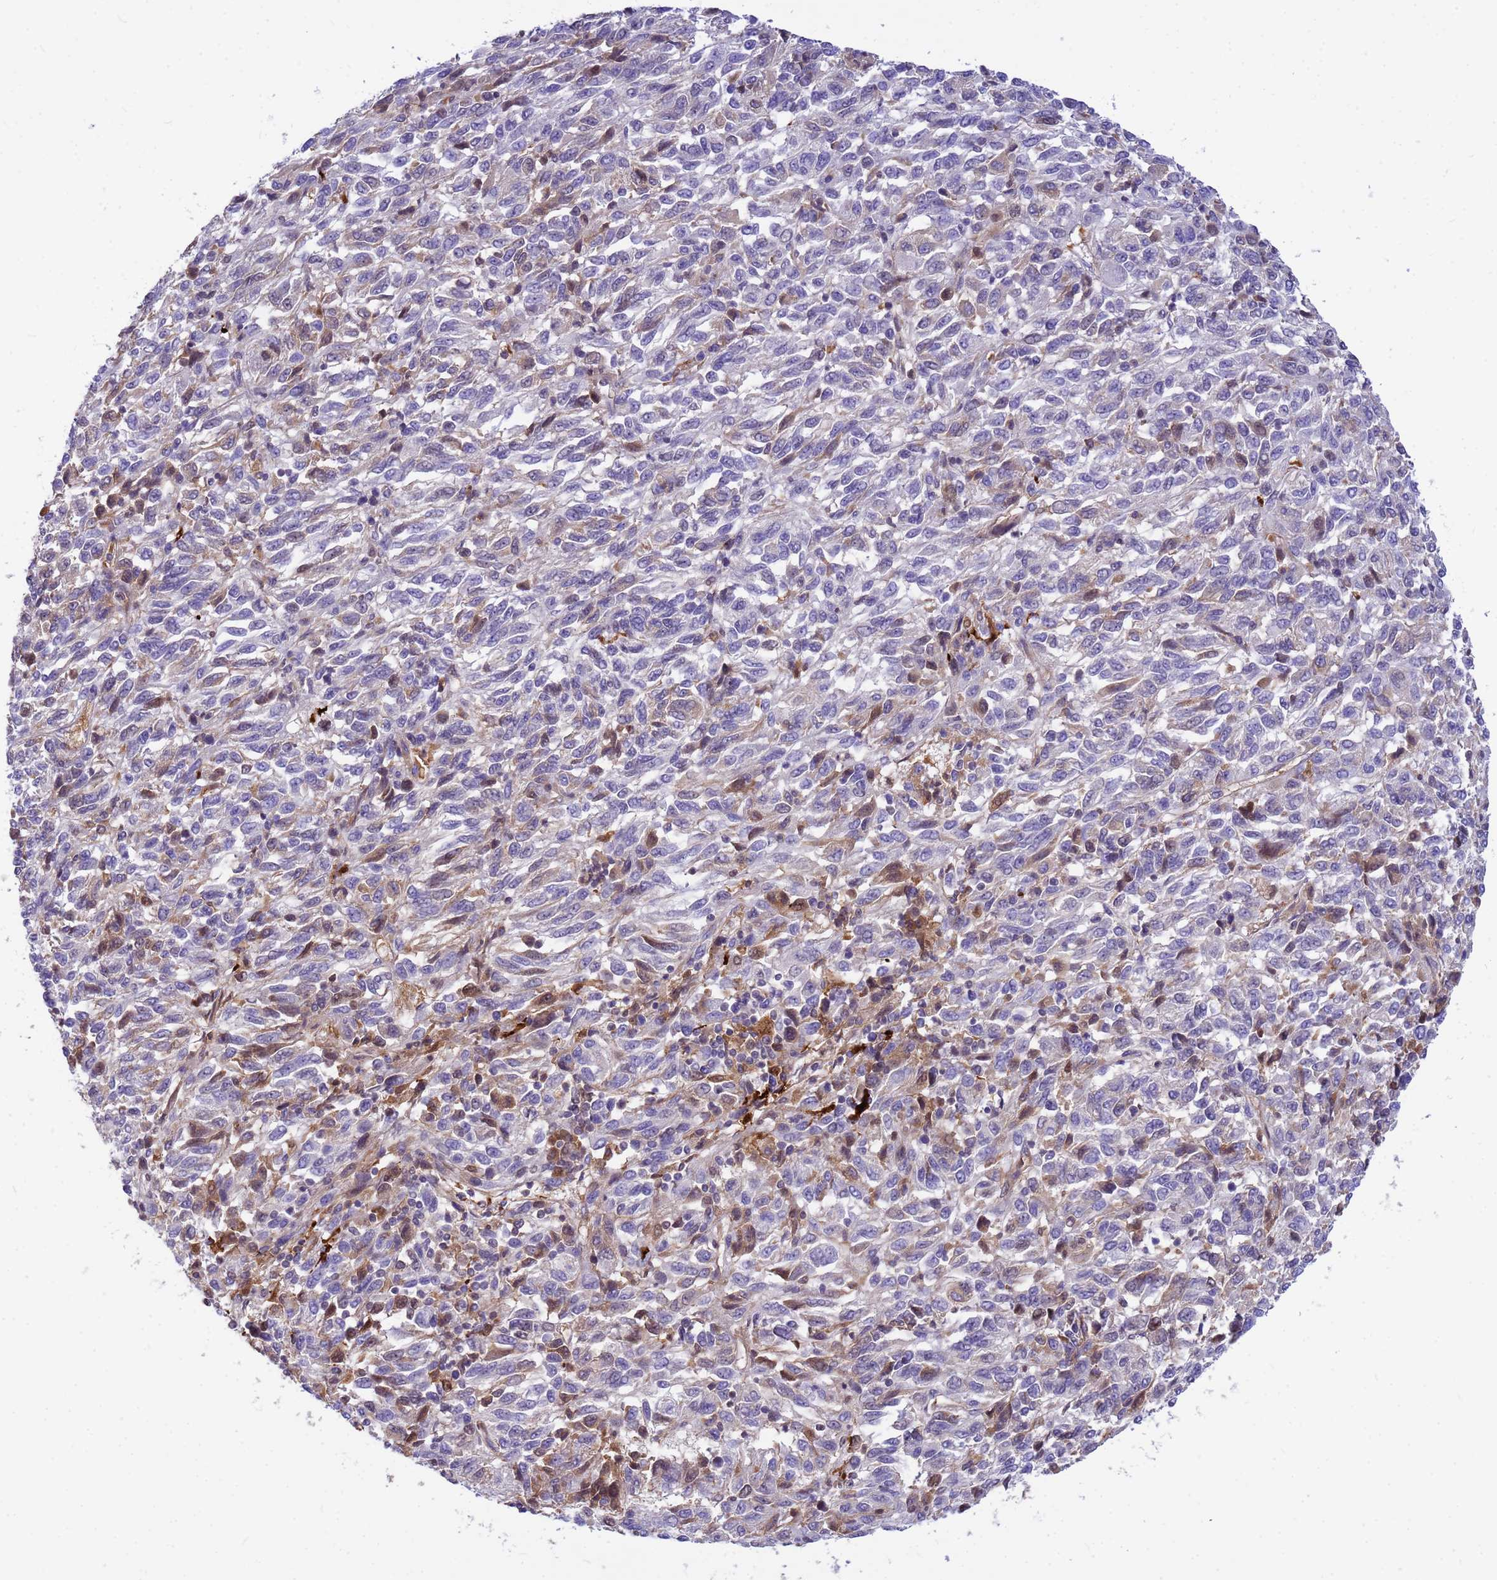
{"staining": {"intensity": "negative", "quantity": "none", "location": "none"}, "tissue": "melanoma", "cell_type": "Tumor cells", "image_type": "cancer", "snomed": [{"axis": "morphology", "description": "Malignant melanoma, Metastatic site"}, {"axis": "topography", "description": "Lung"}], "caption": "This is an immunohistochemistry (IHC) micrograph of melanoma. There is no expression in tumor cells.", "gene": "ORM1", "patient": {"sex": "male", "age": 64}}